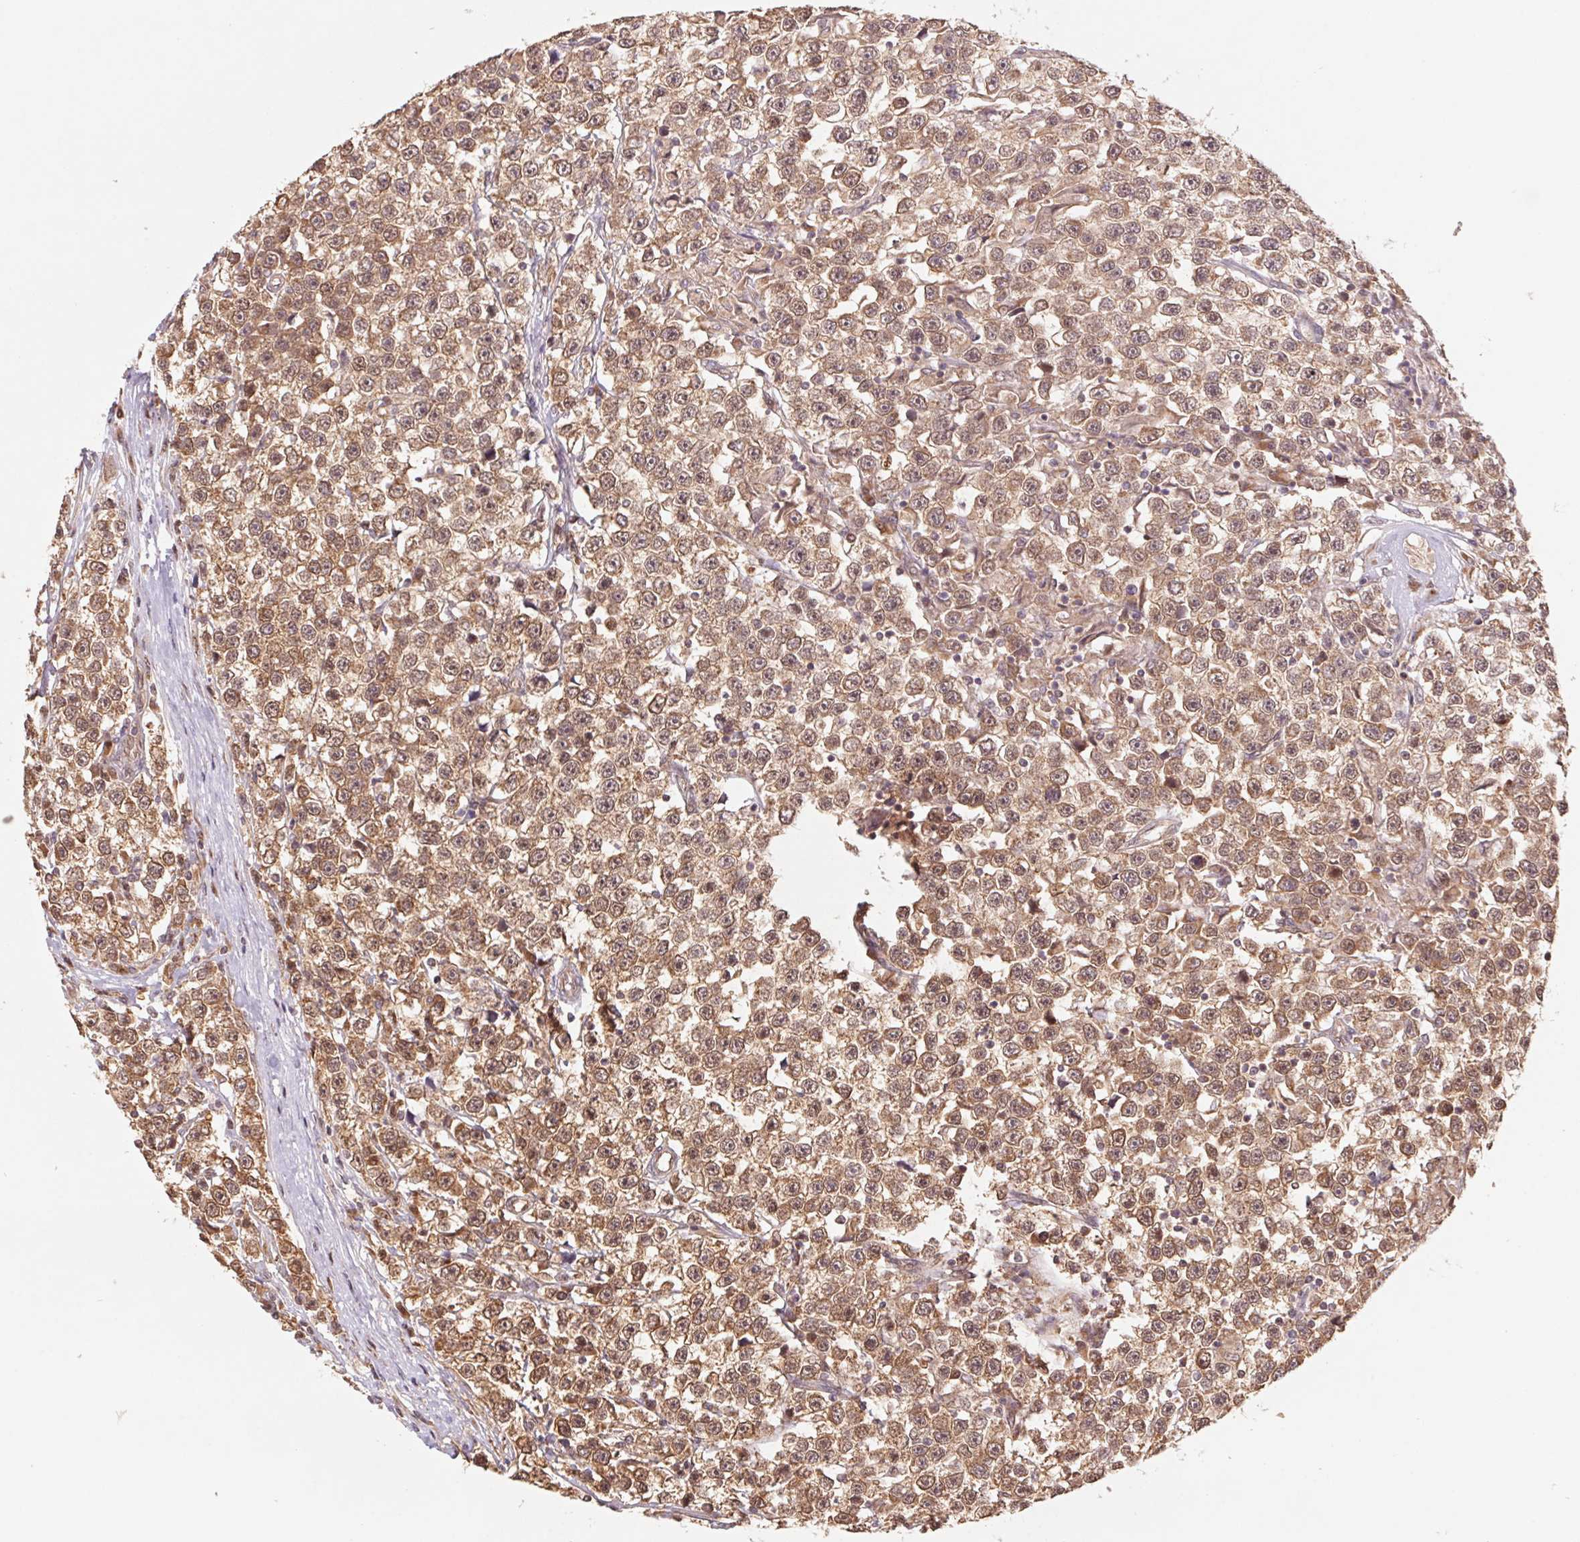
{"staining": {"intensity": "moderate", "quantity": ">75%", "location": "cytoplasmic/membranous,nuclear"}, "tissue": "testis cancer", "cell_type": "Tumor cells", "image_type": "cancer", "snomed": [{"axis": "morphology", "description": "Seminoma, NOS"}, {"axis": "topography", "description": "Testis"}], "caption": "This is a photomicrograph of immunohistochemistry staining of testis seminoma, which shows moderate staining in the cytoplasmic/membranous and nuclear of tumor cells.", "gene": "RRM1", "patient": {"sex": "male", "age": 31}}